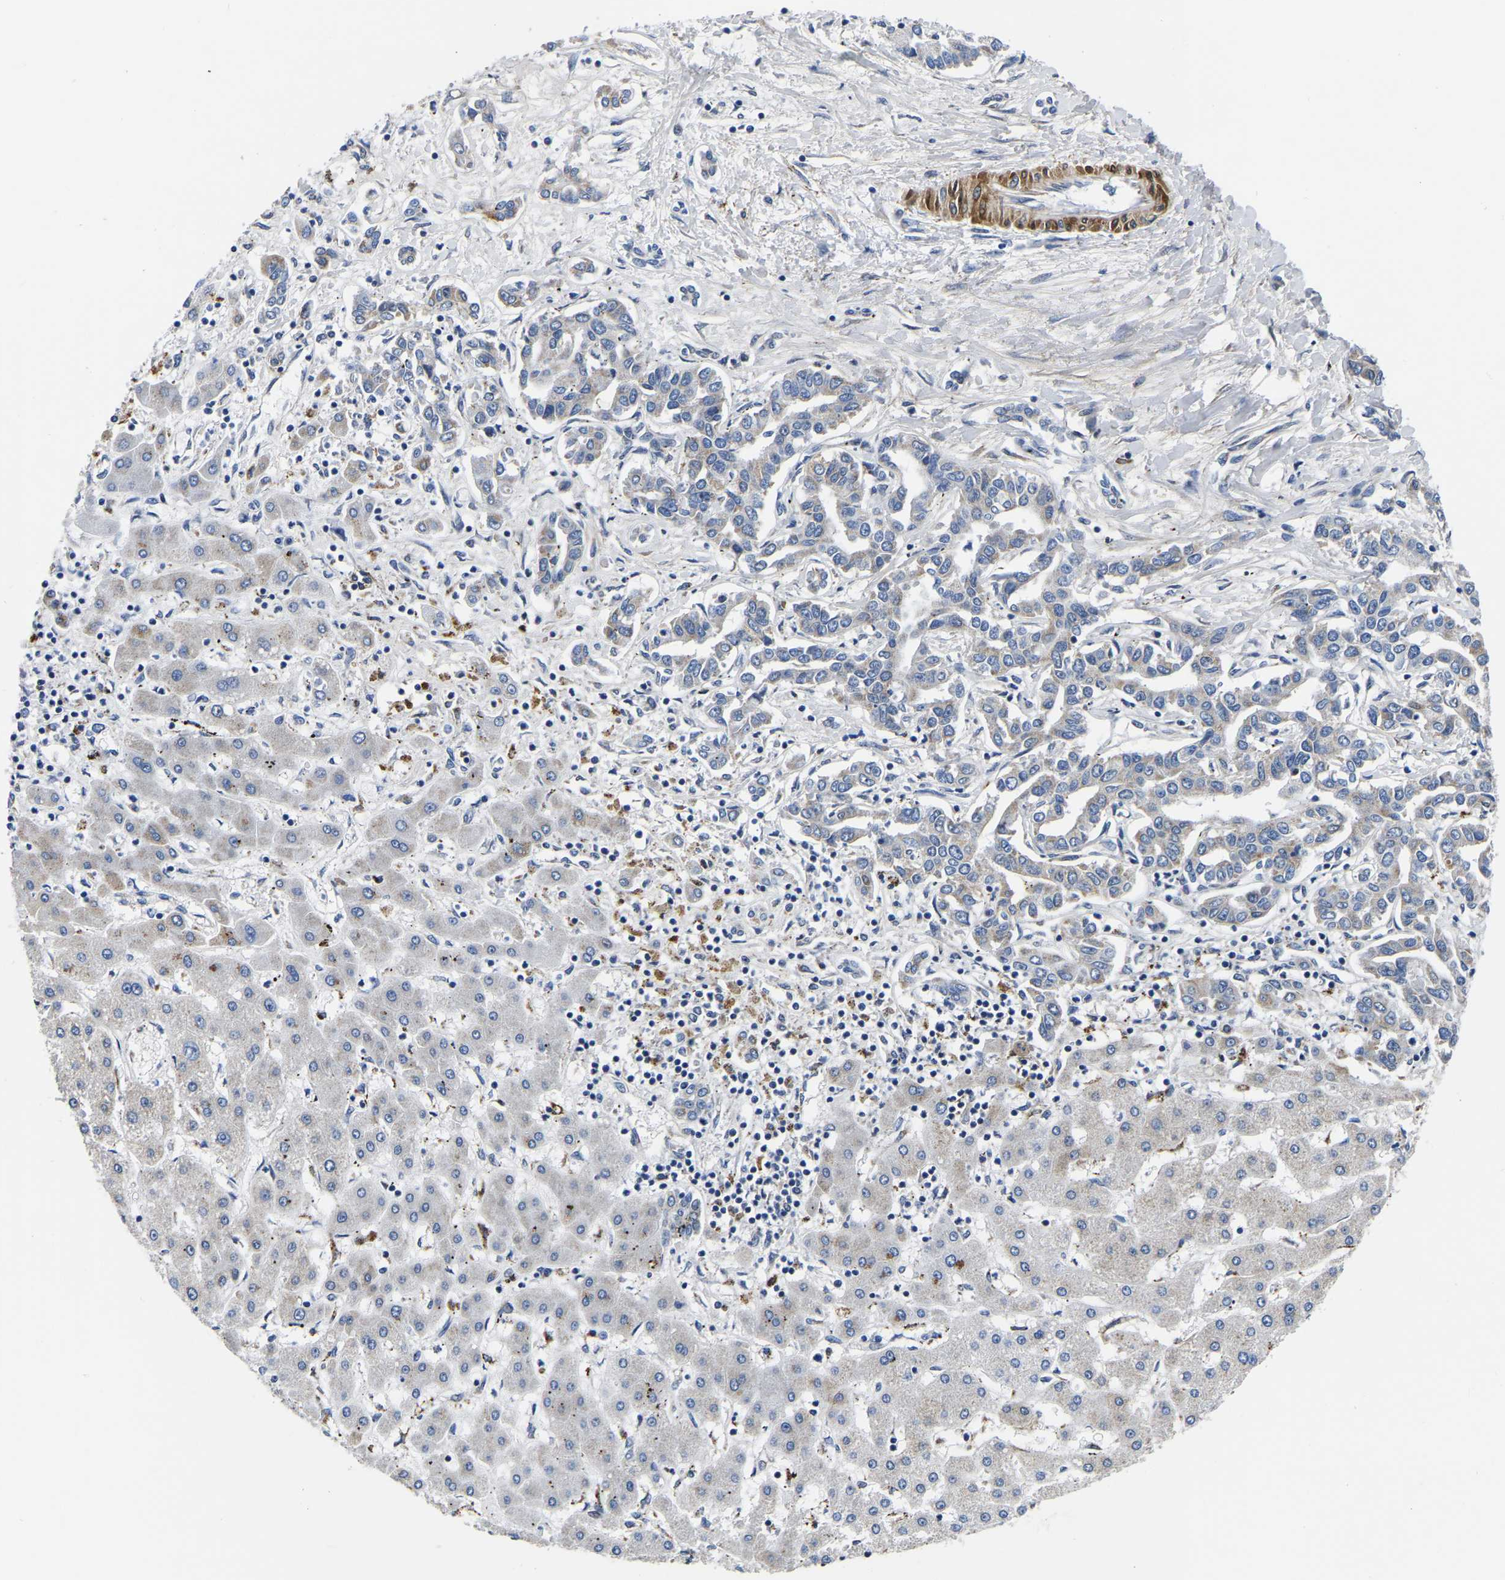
{"staining": {"intensity": "negative", "quantity": "none", "location": "none"}, "tissue": "liver cancer", "cell_type": "Tumor cells", "image_type": "cancer", "snomed": [{"axis": "morphology", "description": "Cholangiocarcinoma"}, {"axis": "topography", "description": "Liver"}], "caption": "This is a image of IHC staining of cholangiocarcinoma (liver), which shows no expression in tumor cells.", "gene": "PDLIM7", "patient": {"sex": "male", "age": 59}}